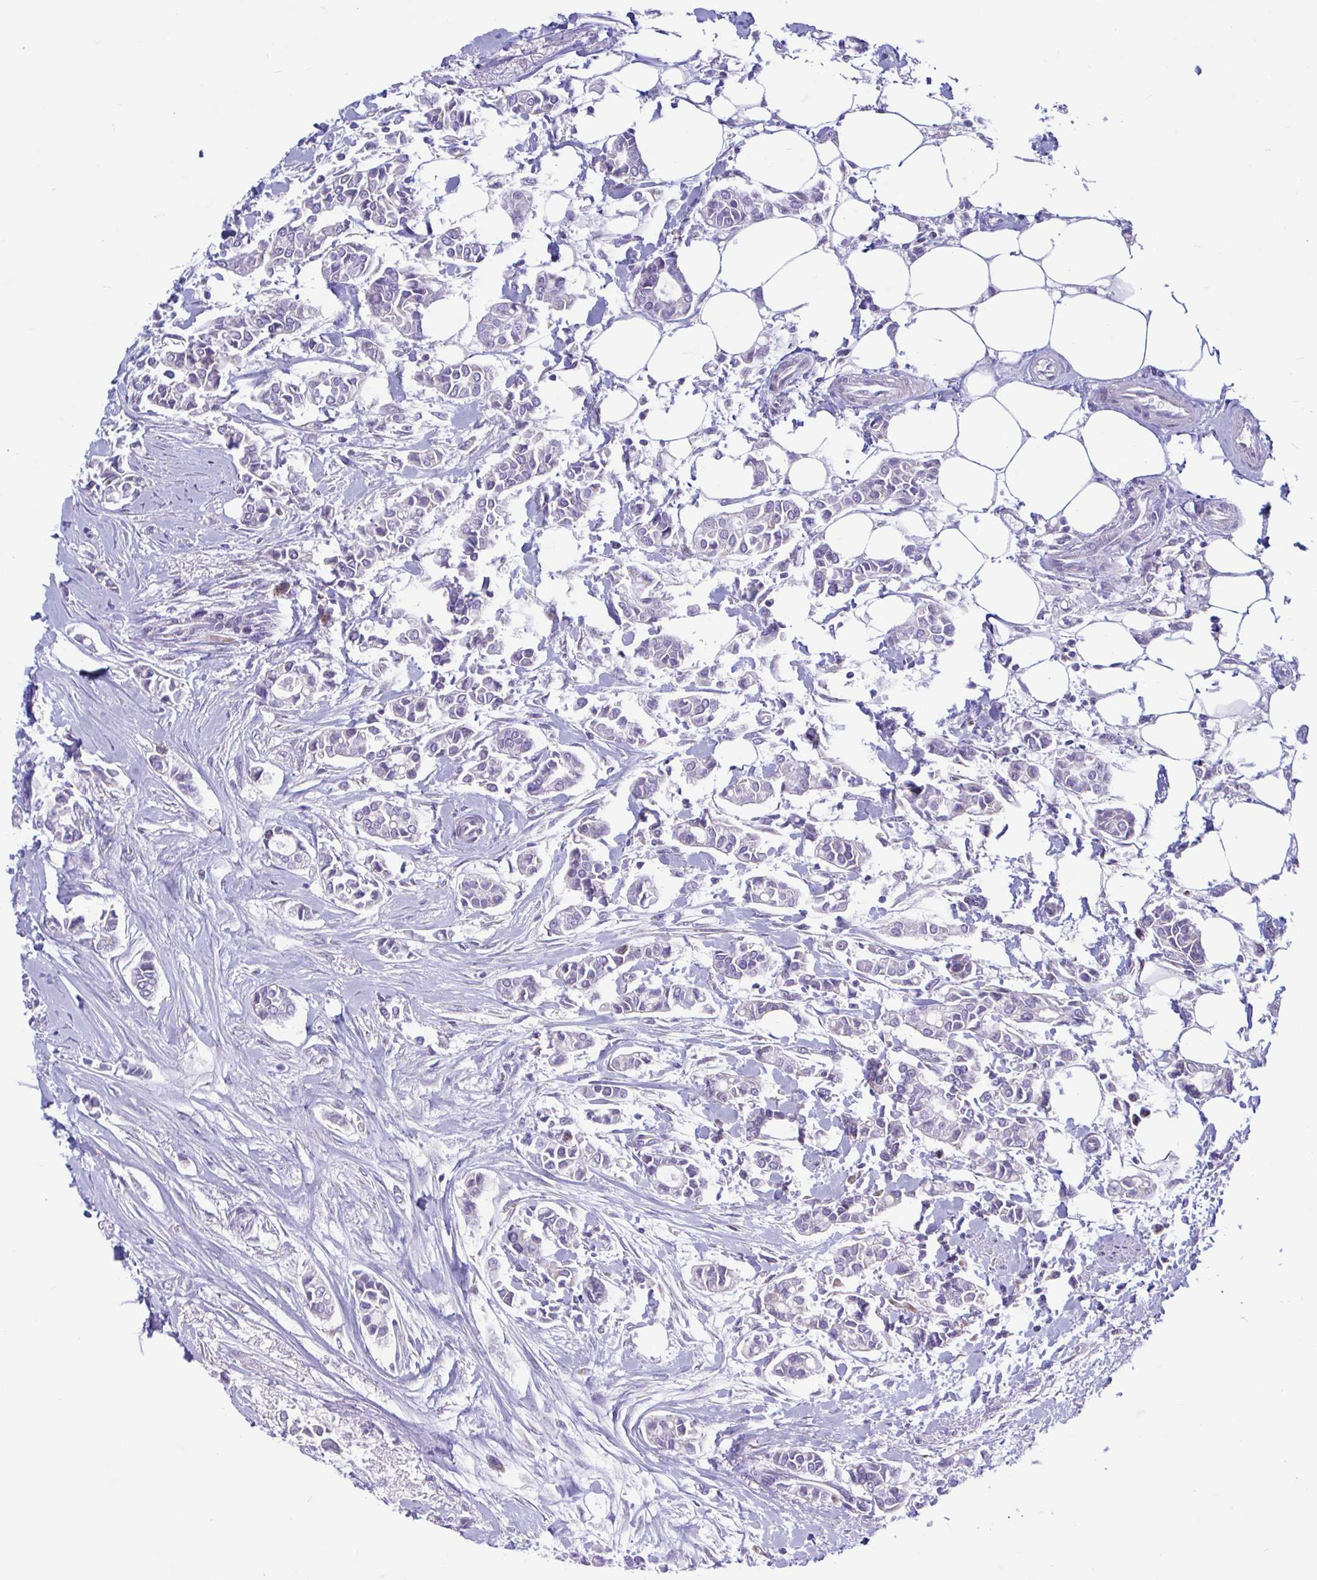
{"staining": {"intensity": "negative", "quantity": "none", "location": "none"}, "tissue": "breast cancer", "cell_type": "Tumor cells", "image_type": "cancer", "snomed": [{"axis": "morphology", "description": "Duct carcinoma"}, {"axis": "topography", "description": "Breast"}], "caption": "DAB immunohistochemical staining of human intraductal carcinoma (breast) exhibits no significant staining in tumor cells.", "gene": "OR13A1", "patient": {"sex": "female", "age": 84}}